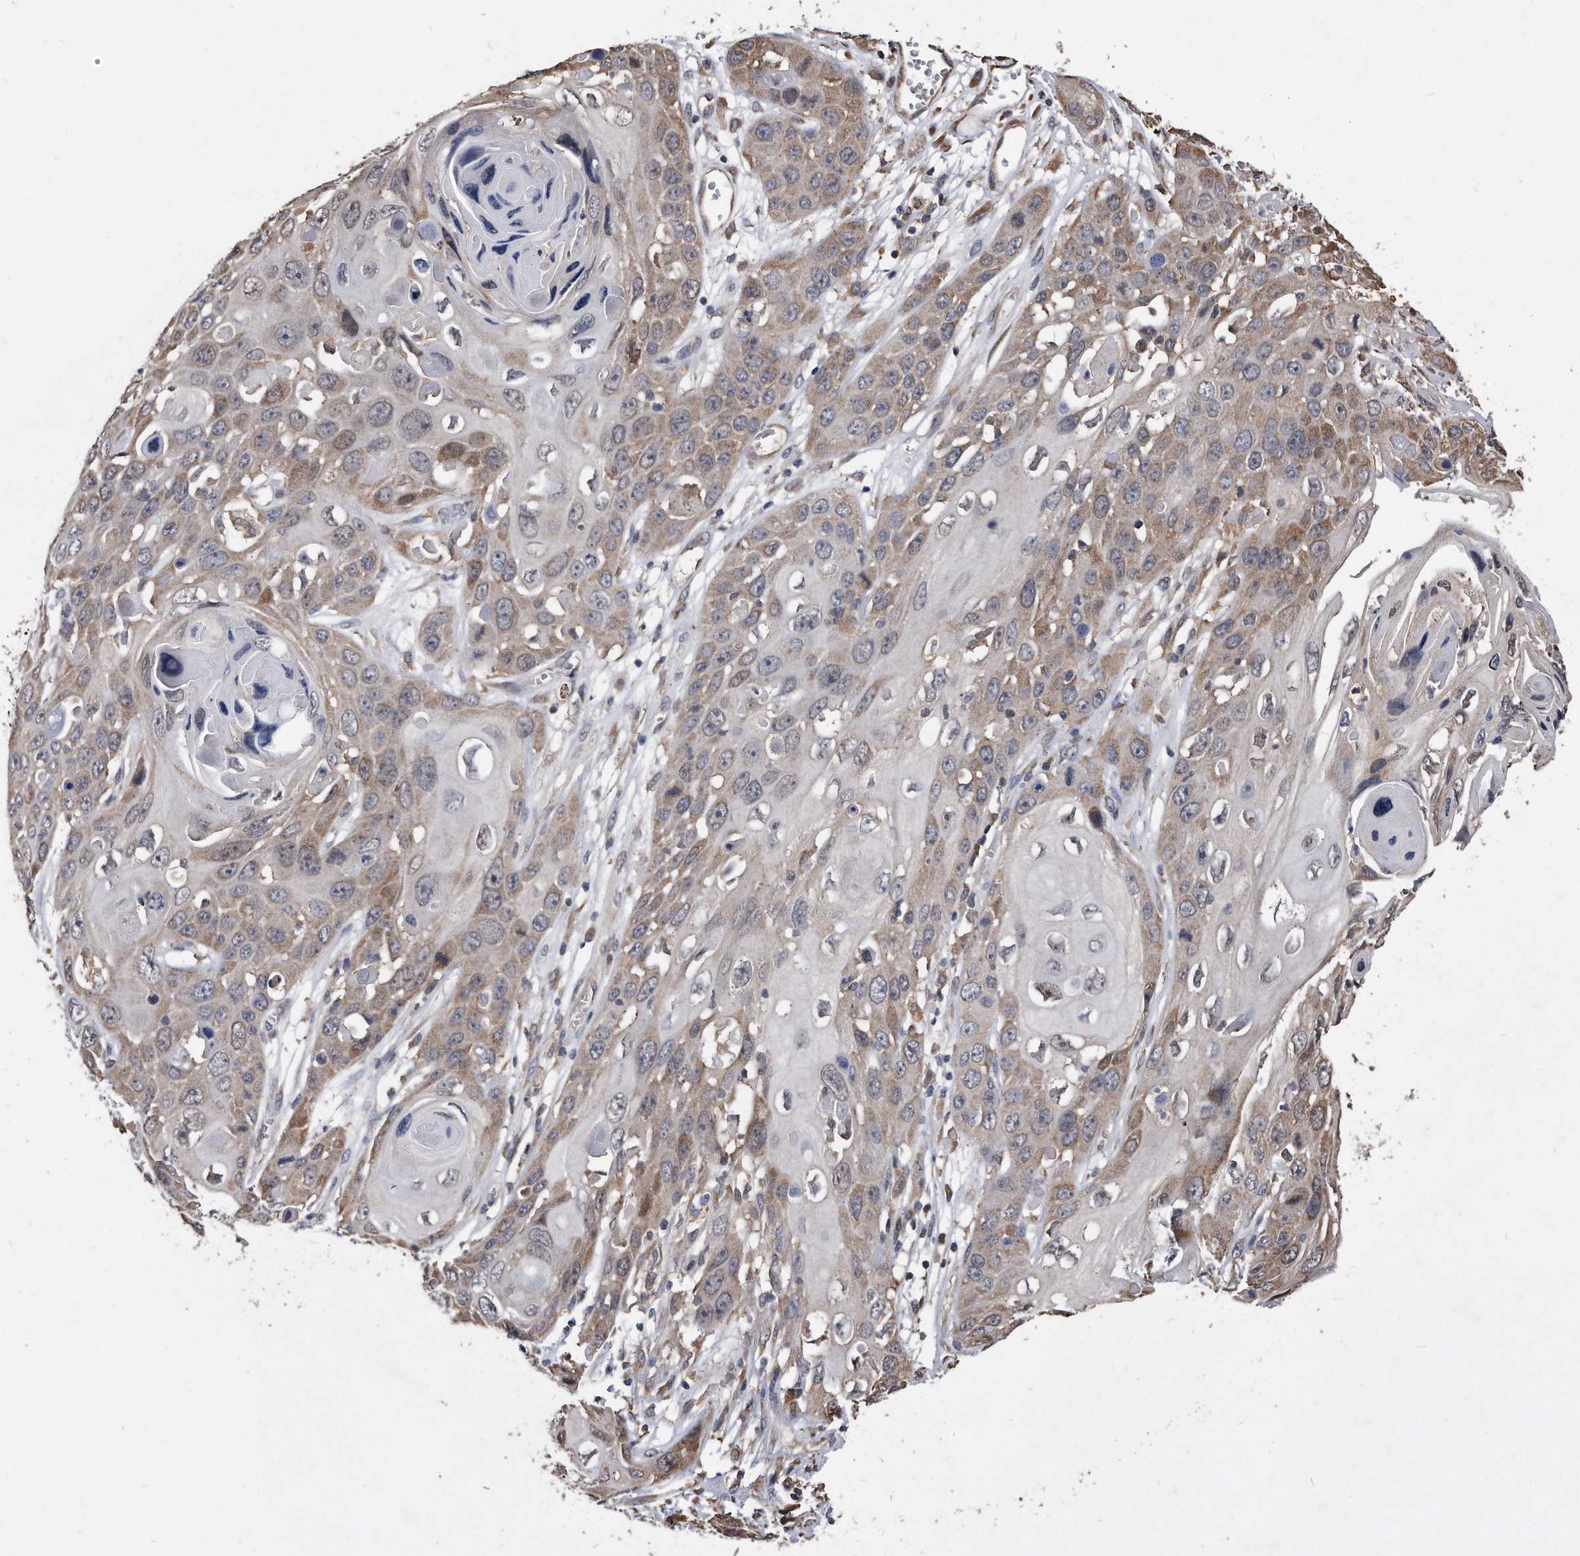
{"staining": {"intensity": "weak", "quantity": "25%-75%", "location": "cytoplasmic/membranous"}, "tissue": "skin cancer", "cell_type": "Tumor cells", "image_type": "cancer", "snomed": [{"axis": "morphology", "description": "Squamous cell carcinoma, NOS"}, {"axis": "topography", "description": "Skin"}], "caption": "A high-resolution image shows immunohistochemistry staining of squamous cell carcinoma (skin), which displays weak cytoplasmic/membranous expression in approximately 25%-75% of tumor cells.", "gene": "IL20RA", "patient": {"sex": "male", "age": 55}}